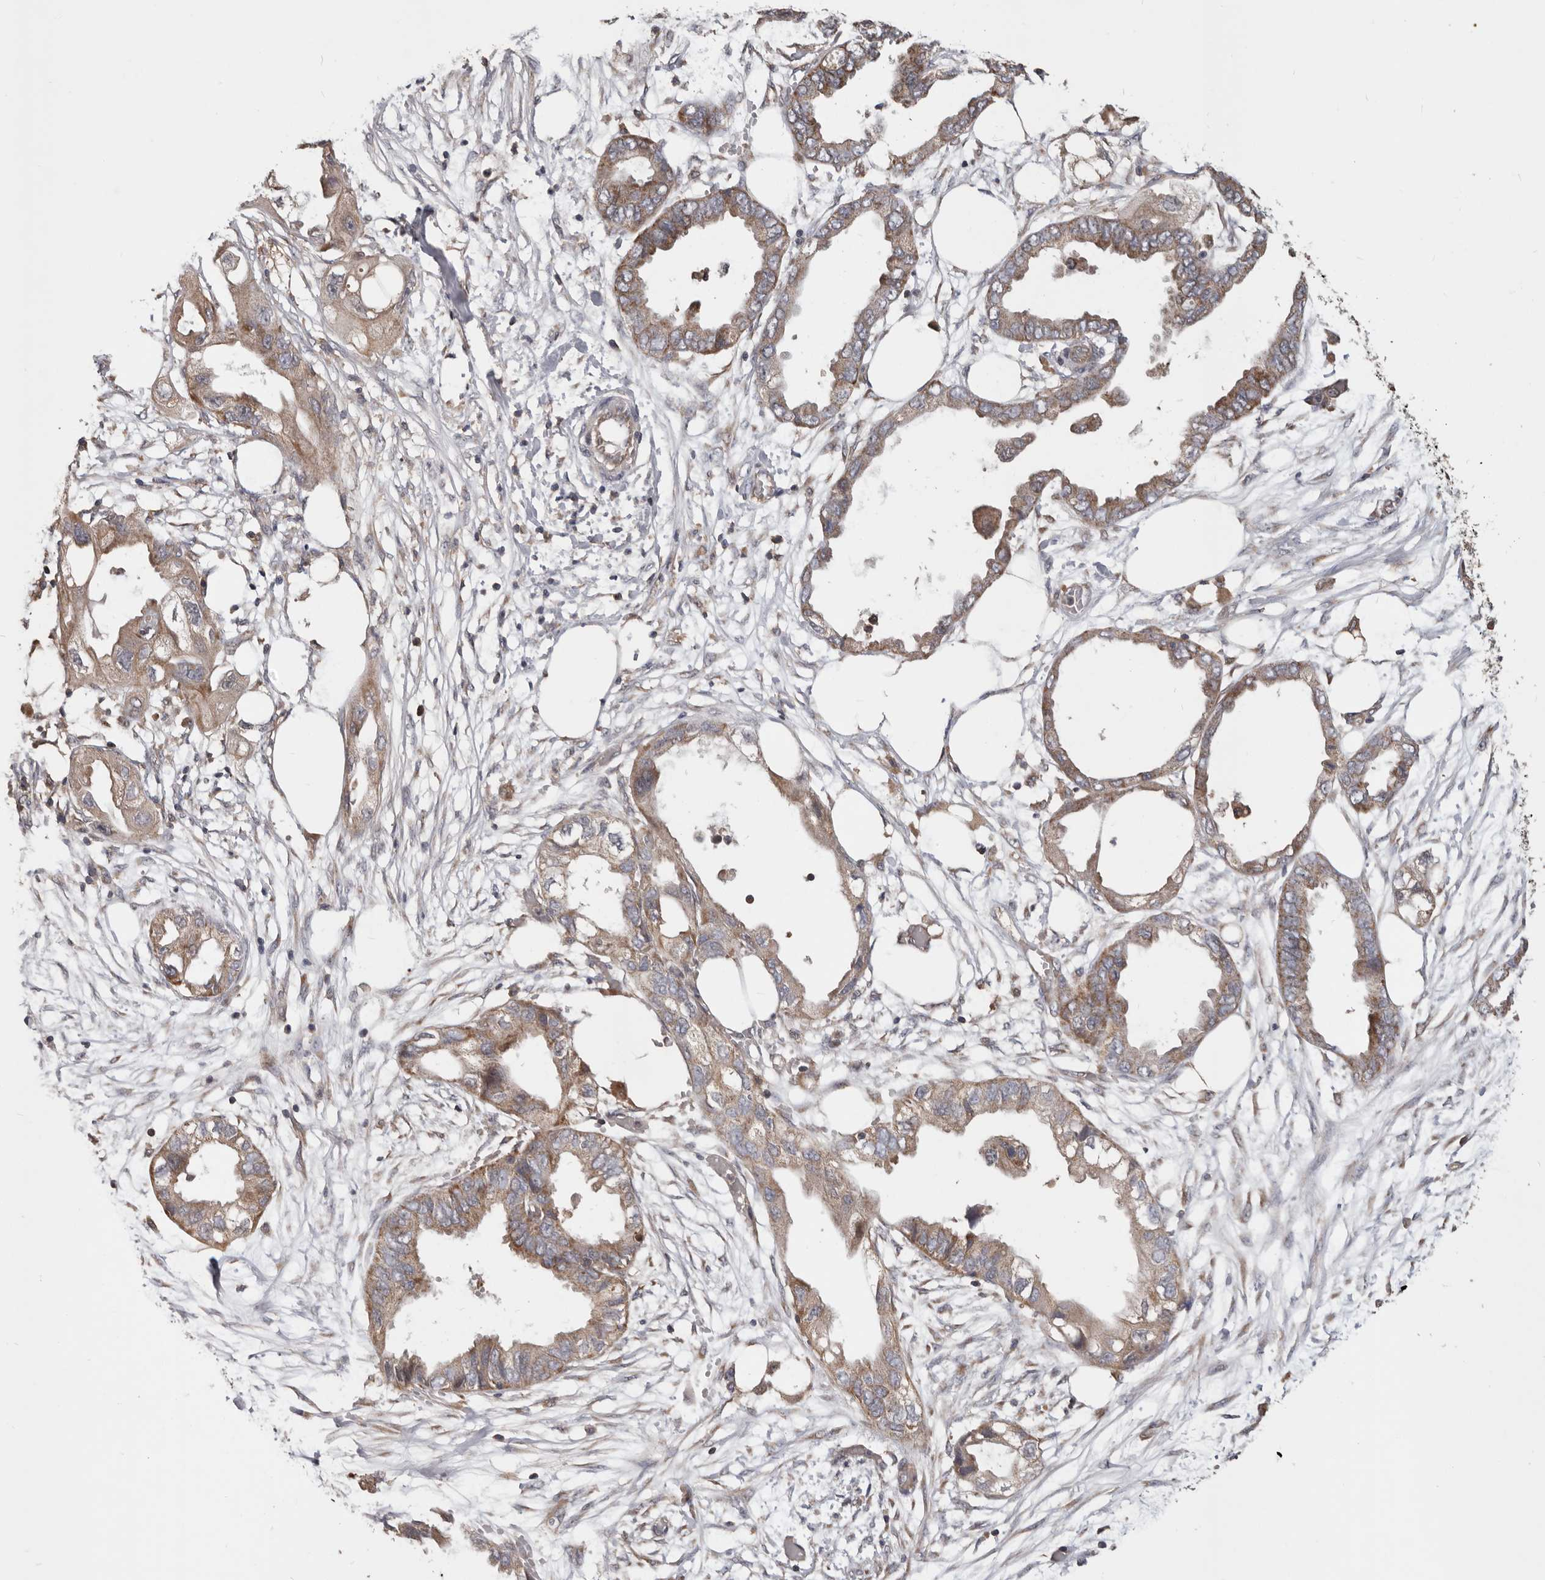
{"staining": {"intensity": "moderate", "quantity": ">75%", "location": "cytoplasmic/membranous"}, "tissue": "endometrial cancer", "cell_type": "Tumor cells", "image_type": "cancer", "snomed": [{"axis": "morphology", "description": "Adenocarcinoma, NOS"}, {"axis": "morphology", "description": "Adenocarcinoma, metastatic, NOS"}, {"axis": "topography", "description": "Adipose tissue"}, {"axis": "topography", "description": "Endometrium"}], "caption": "DAB (3,3'-diaminobenzidine) immunohistochemical staining of endometrial cancer demonstrates moderate cytoplasmic/membranous protein expression in approximately >75% of tumor cells. (brown staining indicates protein expression, while blue staining denotes nuclei).", "gene": "LRP6", "patient": {"sex": "female", "age": 67}}